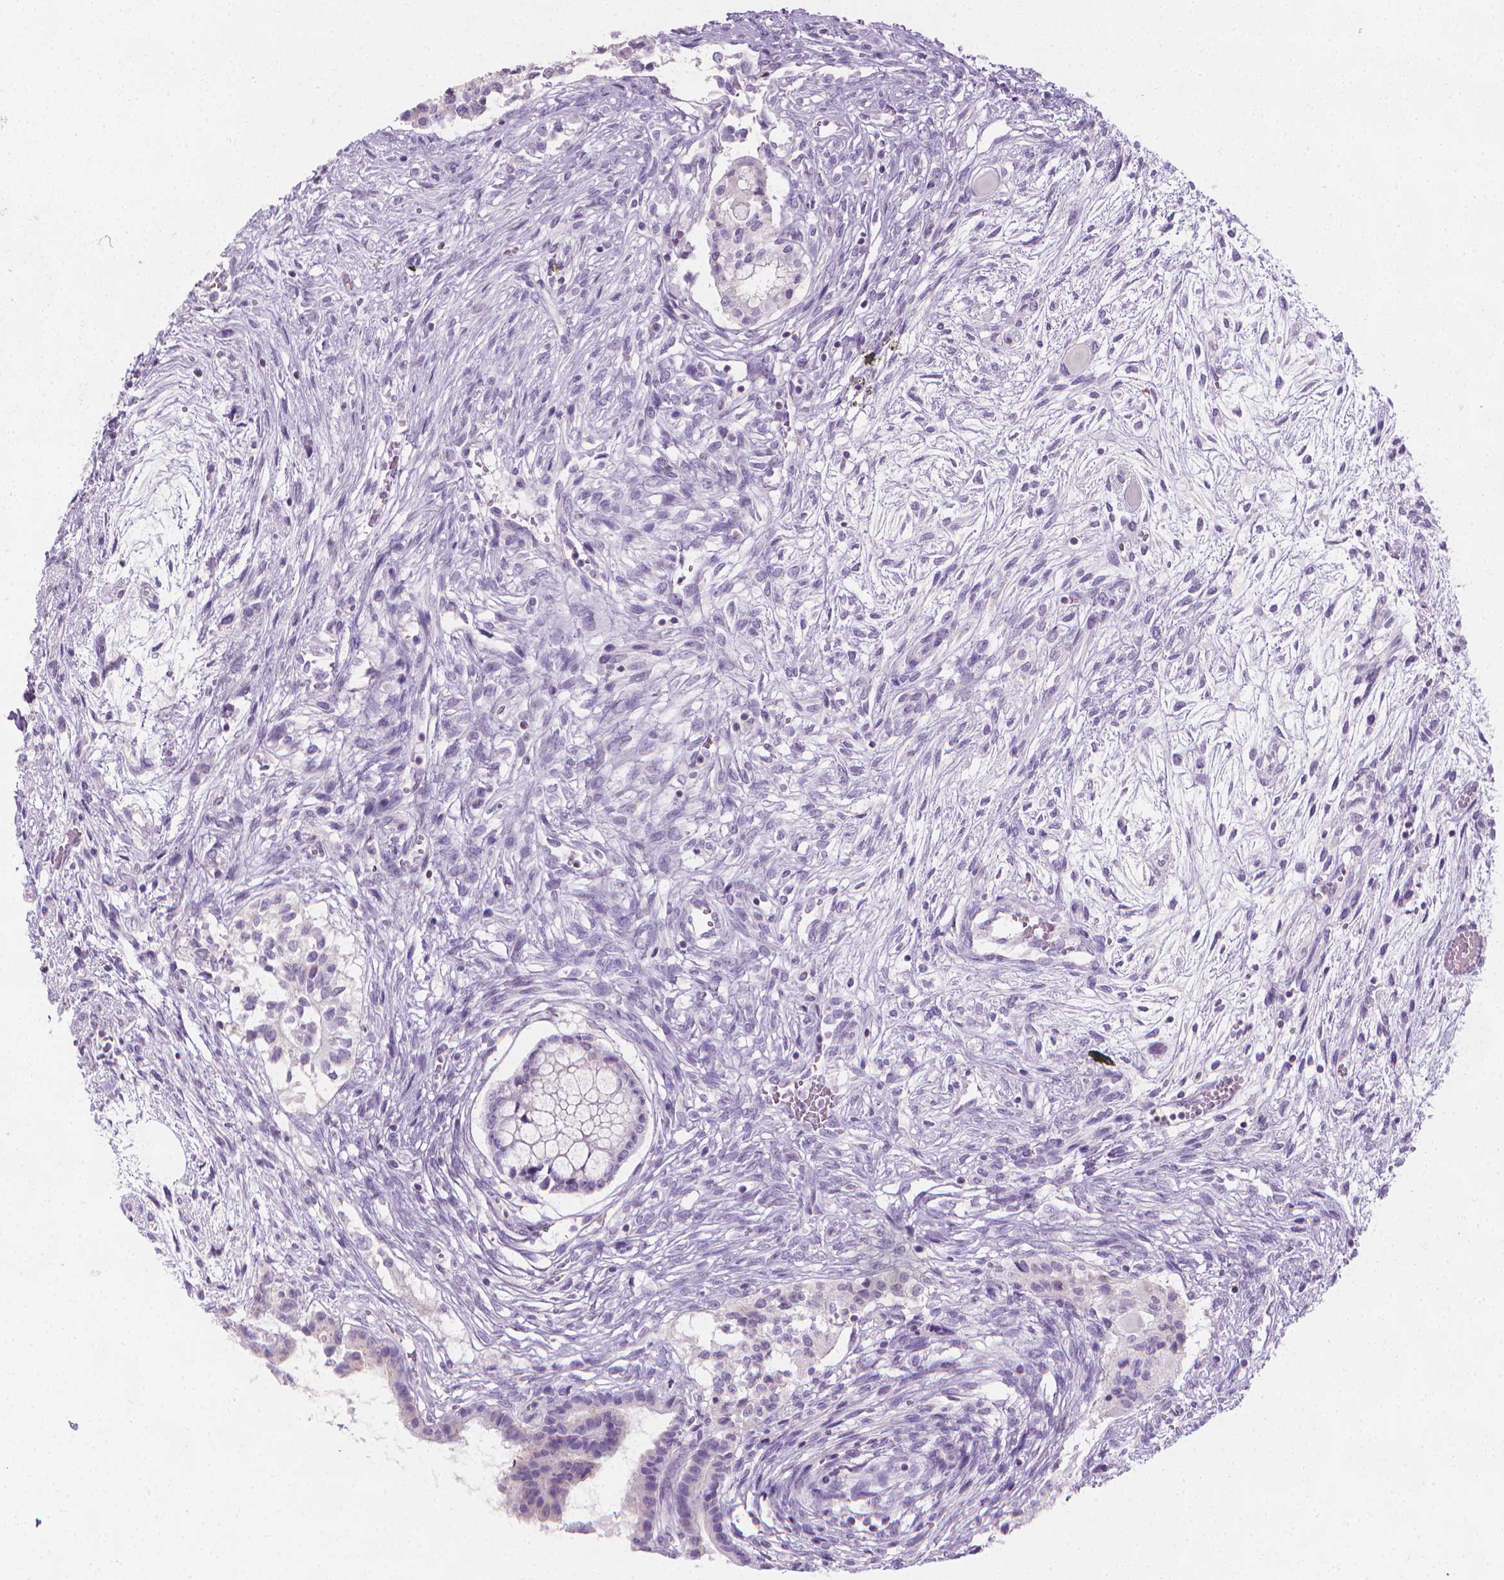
{"staining": {"intensity": "negative", "quantity": "none", "location": "none"}, "tissue": "testis cancer", "cell_type": "Tumor cells", "image_type": "cancer", "snomed": [{"axis": "morphology", "description": "Carcinoma, Embryonal, NOS"}, {"axis": "topography", "description": "Testis"}], "caption": "Image shows no protein expression in tumor cells of embryonal carcinoma (testis) tissue. (Stains: DAB IHC with hematoxylin counter stain, Microscopy: brightfield microscopy at high magnification).", "gene": "DCAF8L1", "patient": {"sex": "male", "age": 37}}